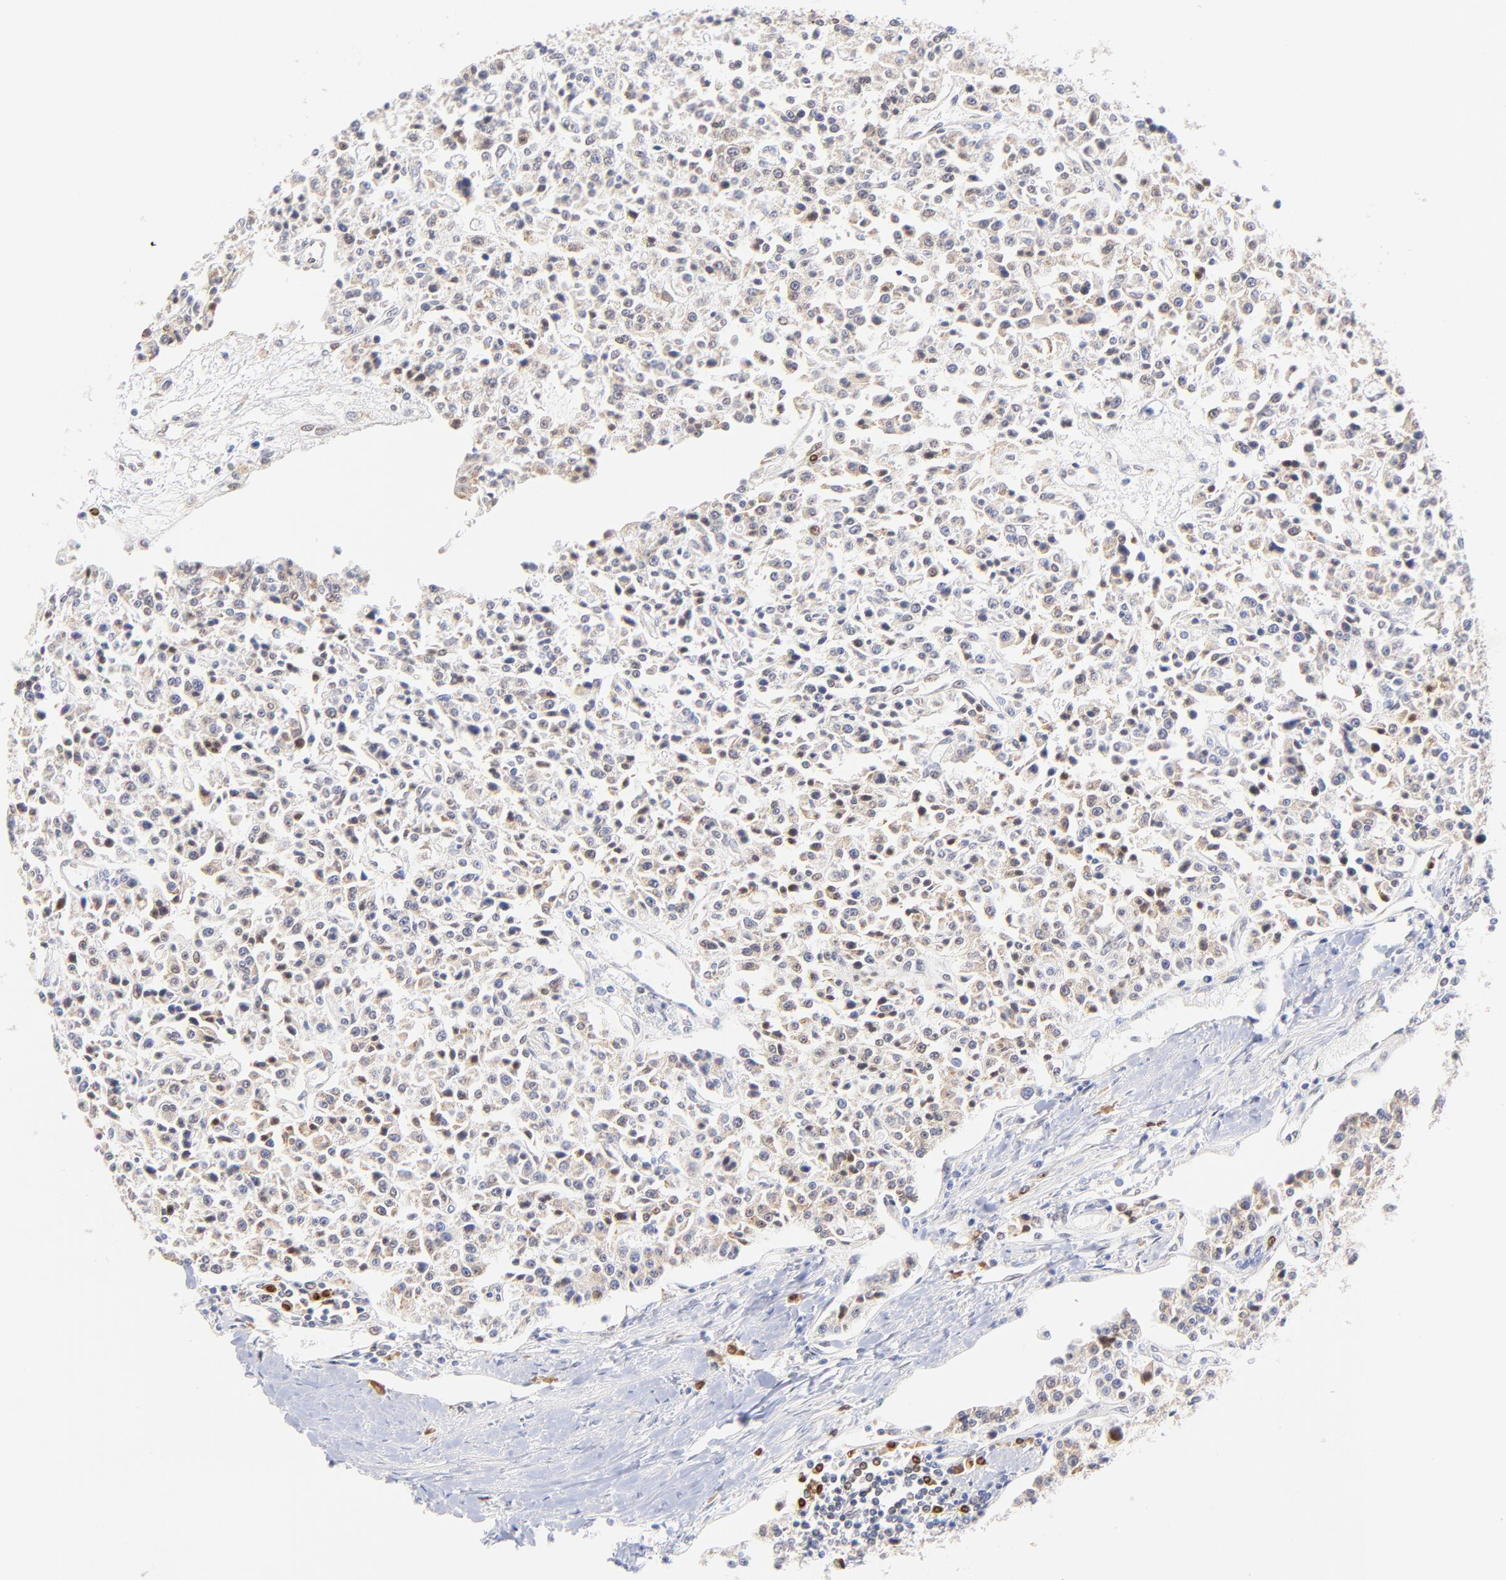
{"staining": {"intensity": "weak", "quantity": "25%-75%", "location": "cytoplasmic/membranous"}, "tissue": "carcinoid", "cell_type": "Tumor cells", "image_type": "cancer", "snomed": [{"axis": "morphology", "description": "Carcinoid, malignant, NOS"}, {"axis": "topography", "description": "Stomach"}], "caption": "Protein expression analysis of human malignant carcinoid reveals weak cytoplasmic/membranous positivity in about 25%-75% of tumor cells.", "gene": "RPL27", "patient": {"sex": "female", "age": 76}}